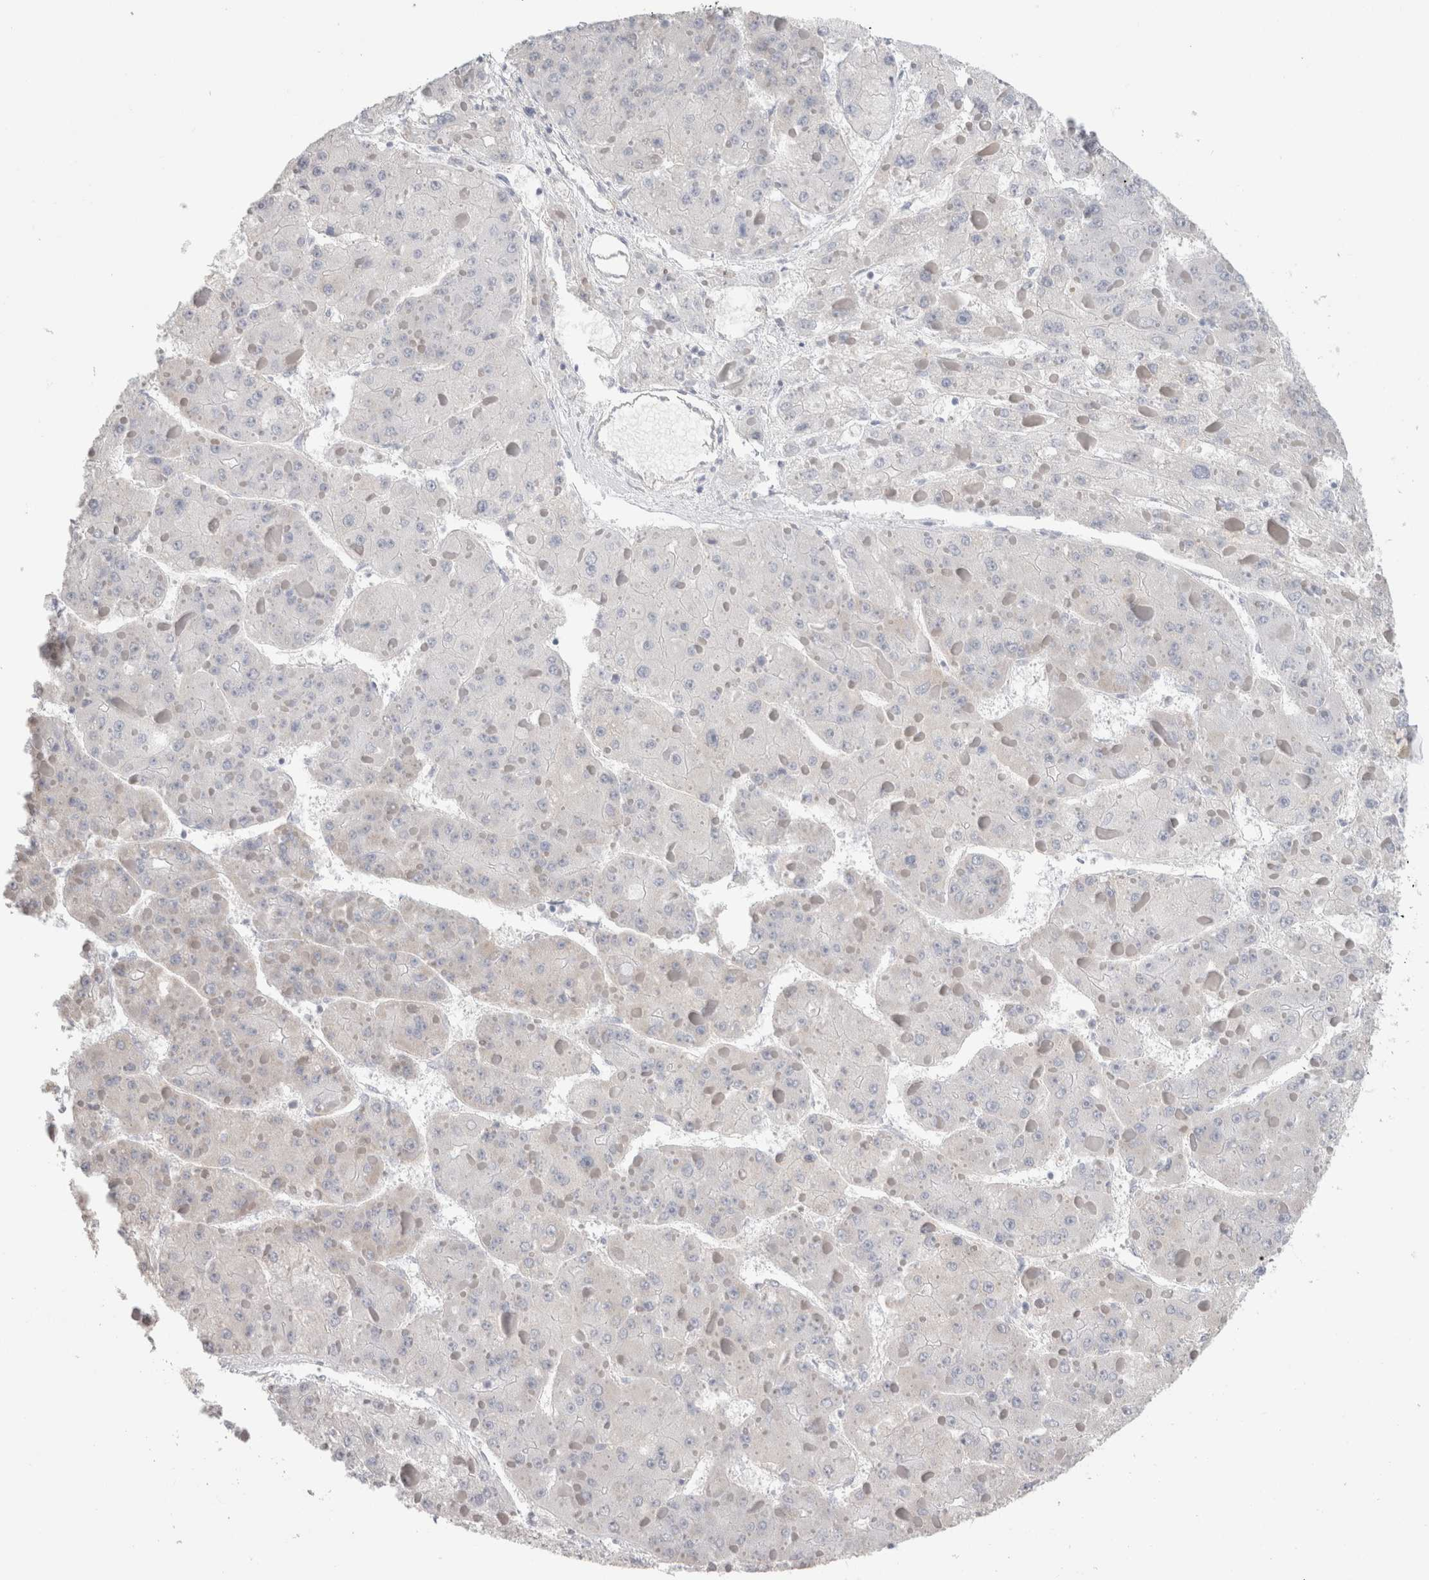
{"staining": {"intensity": "negative", "quantity": "none", "location": "none"}, "tissue": "liver cancer", "cell_type": "Tumor cells", "image_type": "cancer", "snomed": [{"axis": "morphology", "description": "Carcinoma, Hepatocellular, NOS"}, {"axis": "topography", "description": "Liver"}], "caption": "This is a histopathology image of immunohistochemistry (IHC) staining of liver cancer (hepatocellular carcinoma), which shows no staining in tumor cells. (Brightfield microscopy of DAB IHC at high magnification).", "gene": "DMD", "patient": {"sex": "female", "age": 73}}